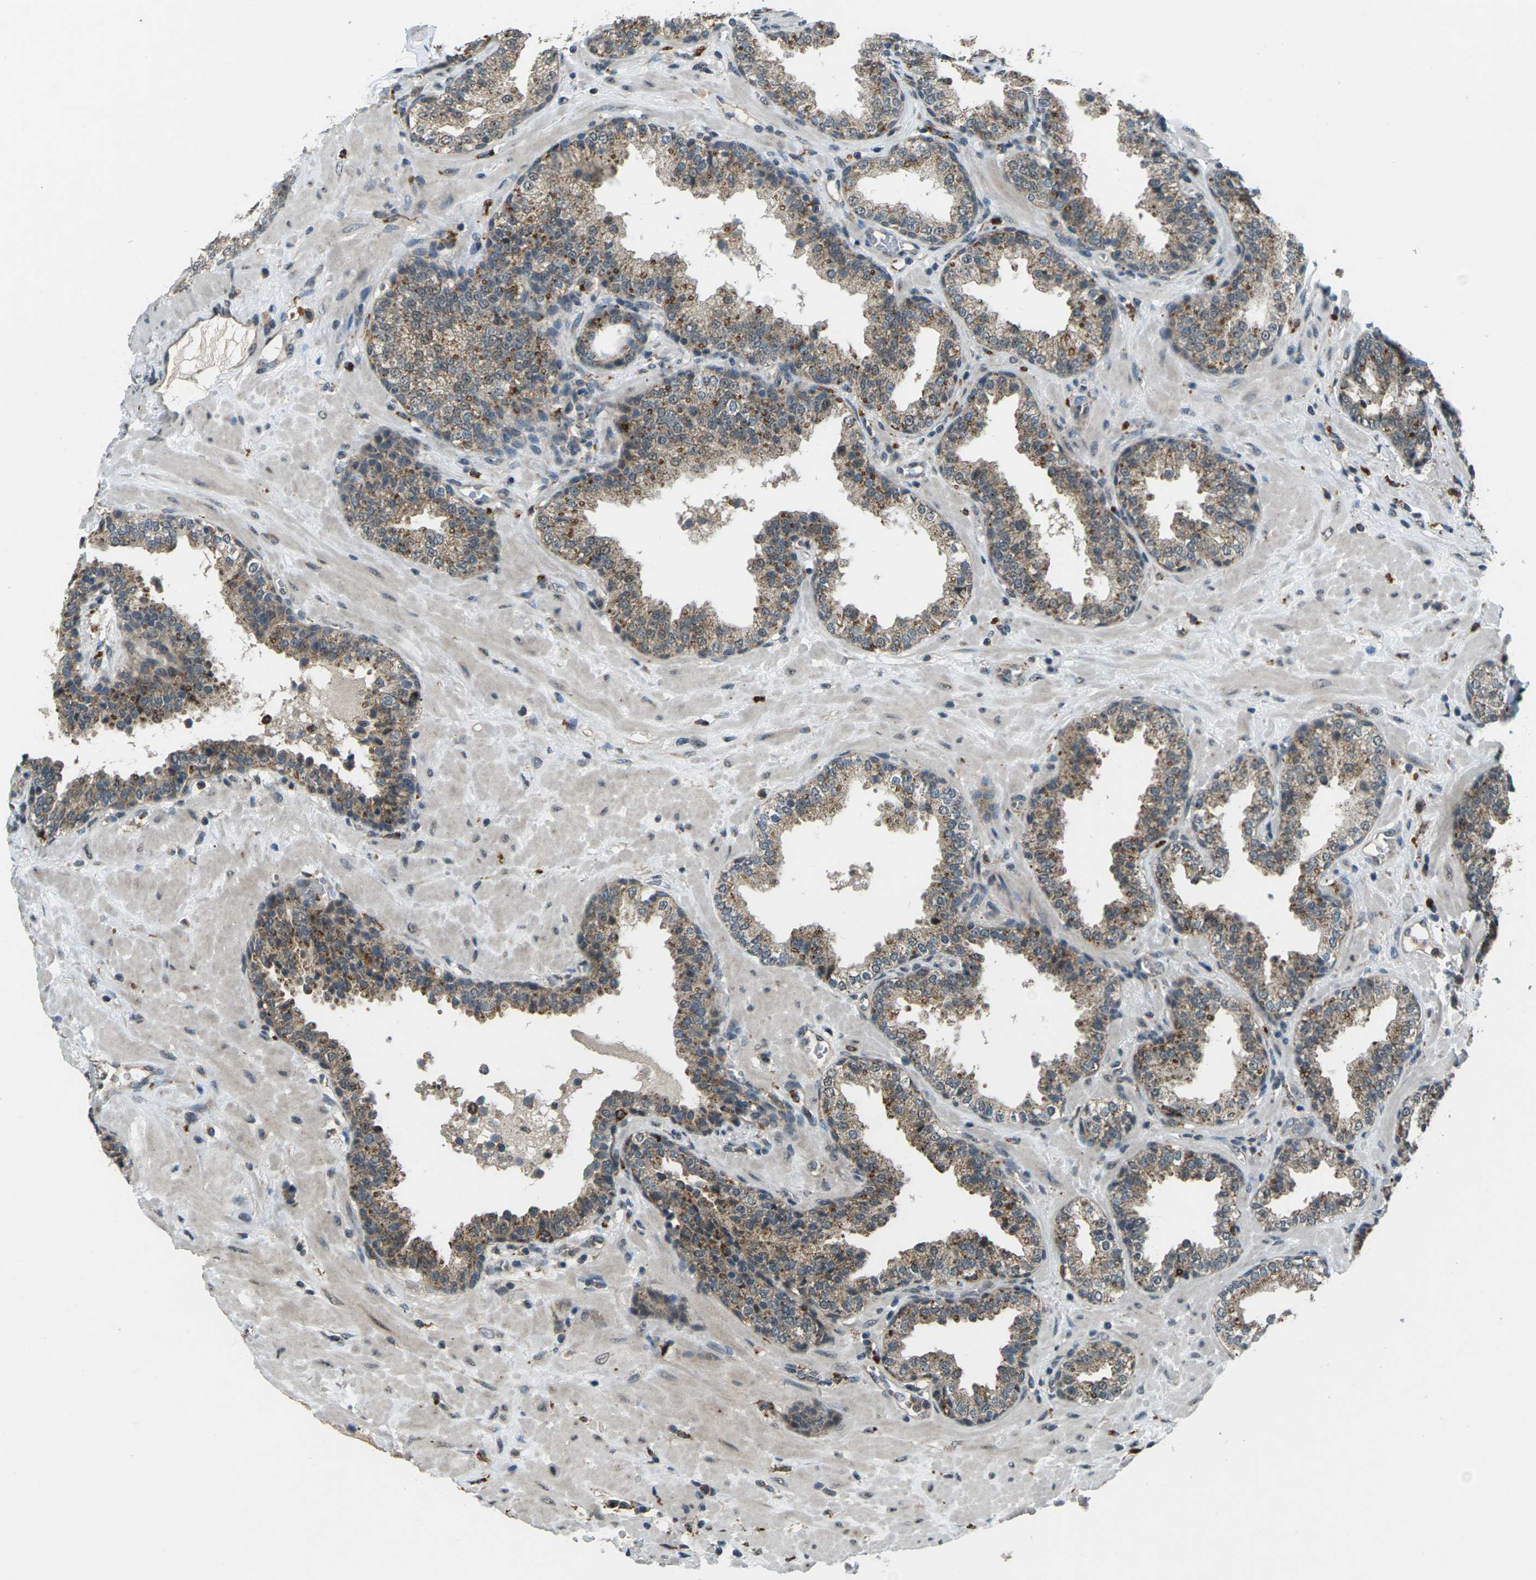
{"staining": {"intensity": "moderate", "quantity": "25%-75%", "location": "cytoplasmic/membranous"}, "tissue": "prostate", "cell_type": "Glandular cells", "image_type": "normal", "snomed": [{"axis": "morphology", "description": "Normal tissue, NOS"}, {"axis": "topography", "description": "Prostate"}], "caption": "Protein analysis of unremarkable prostate shows moderate cytoplasmic/membranous expression in about 25%-75% of glandular cells. The staining was performed using DAB (3,3'-diaminobenzidine), with brown indicating positive protein expression. Nuclei are stained blue with hematoxylin.", "gene": "SLC31A2", "patient": {"sex": "male", "age": 51}}